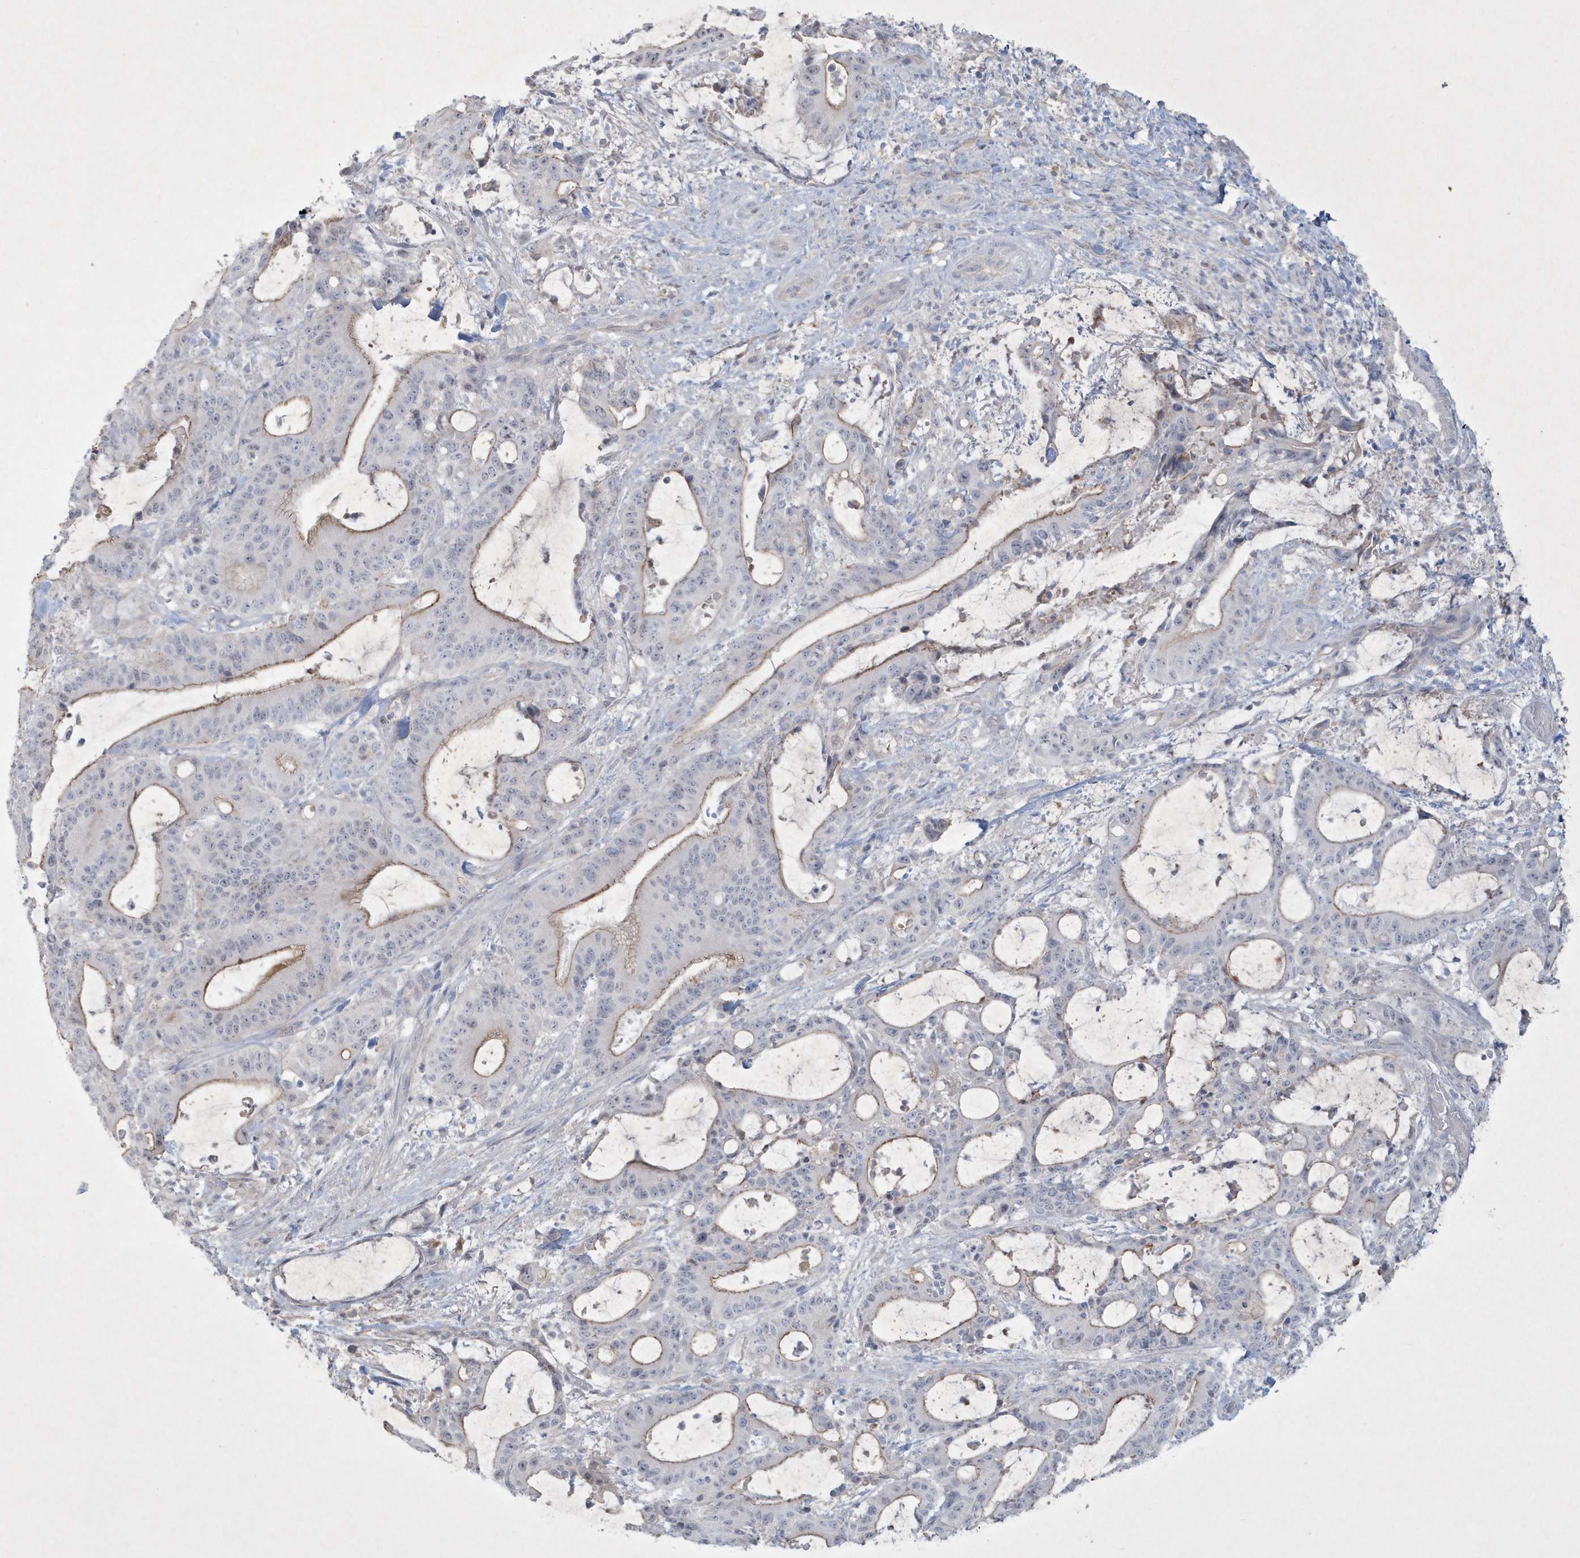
{"staining": {"intensity": "weak", "quantity": "25%-75%", "location": "cytoplasmic/membranous"}, "tissue": "liver cancer", "cell_type": "Tumor cells", "image_type": "cancer", "snomed": [{"axis": "morphology", "description": "Normal tissue, NOS"}, {"axis": "morphology", "description": "Cholangiocarcinoma"}, {"axis": "topography", "description": "Liver"}, {"axis": "topography", "description": "Peripheral nerve tissue"}], "caption": "Tumor cells display weak cytoplasmic/membranous positivity in approximately 25%-75% of cells in liver cancer (cholangiocarcinoma).", "gene": "CCDC24", "patient": {"sex": "female", "age": 73}}